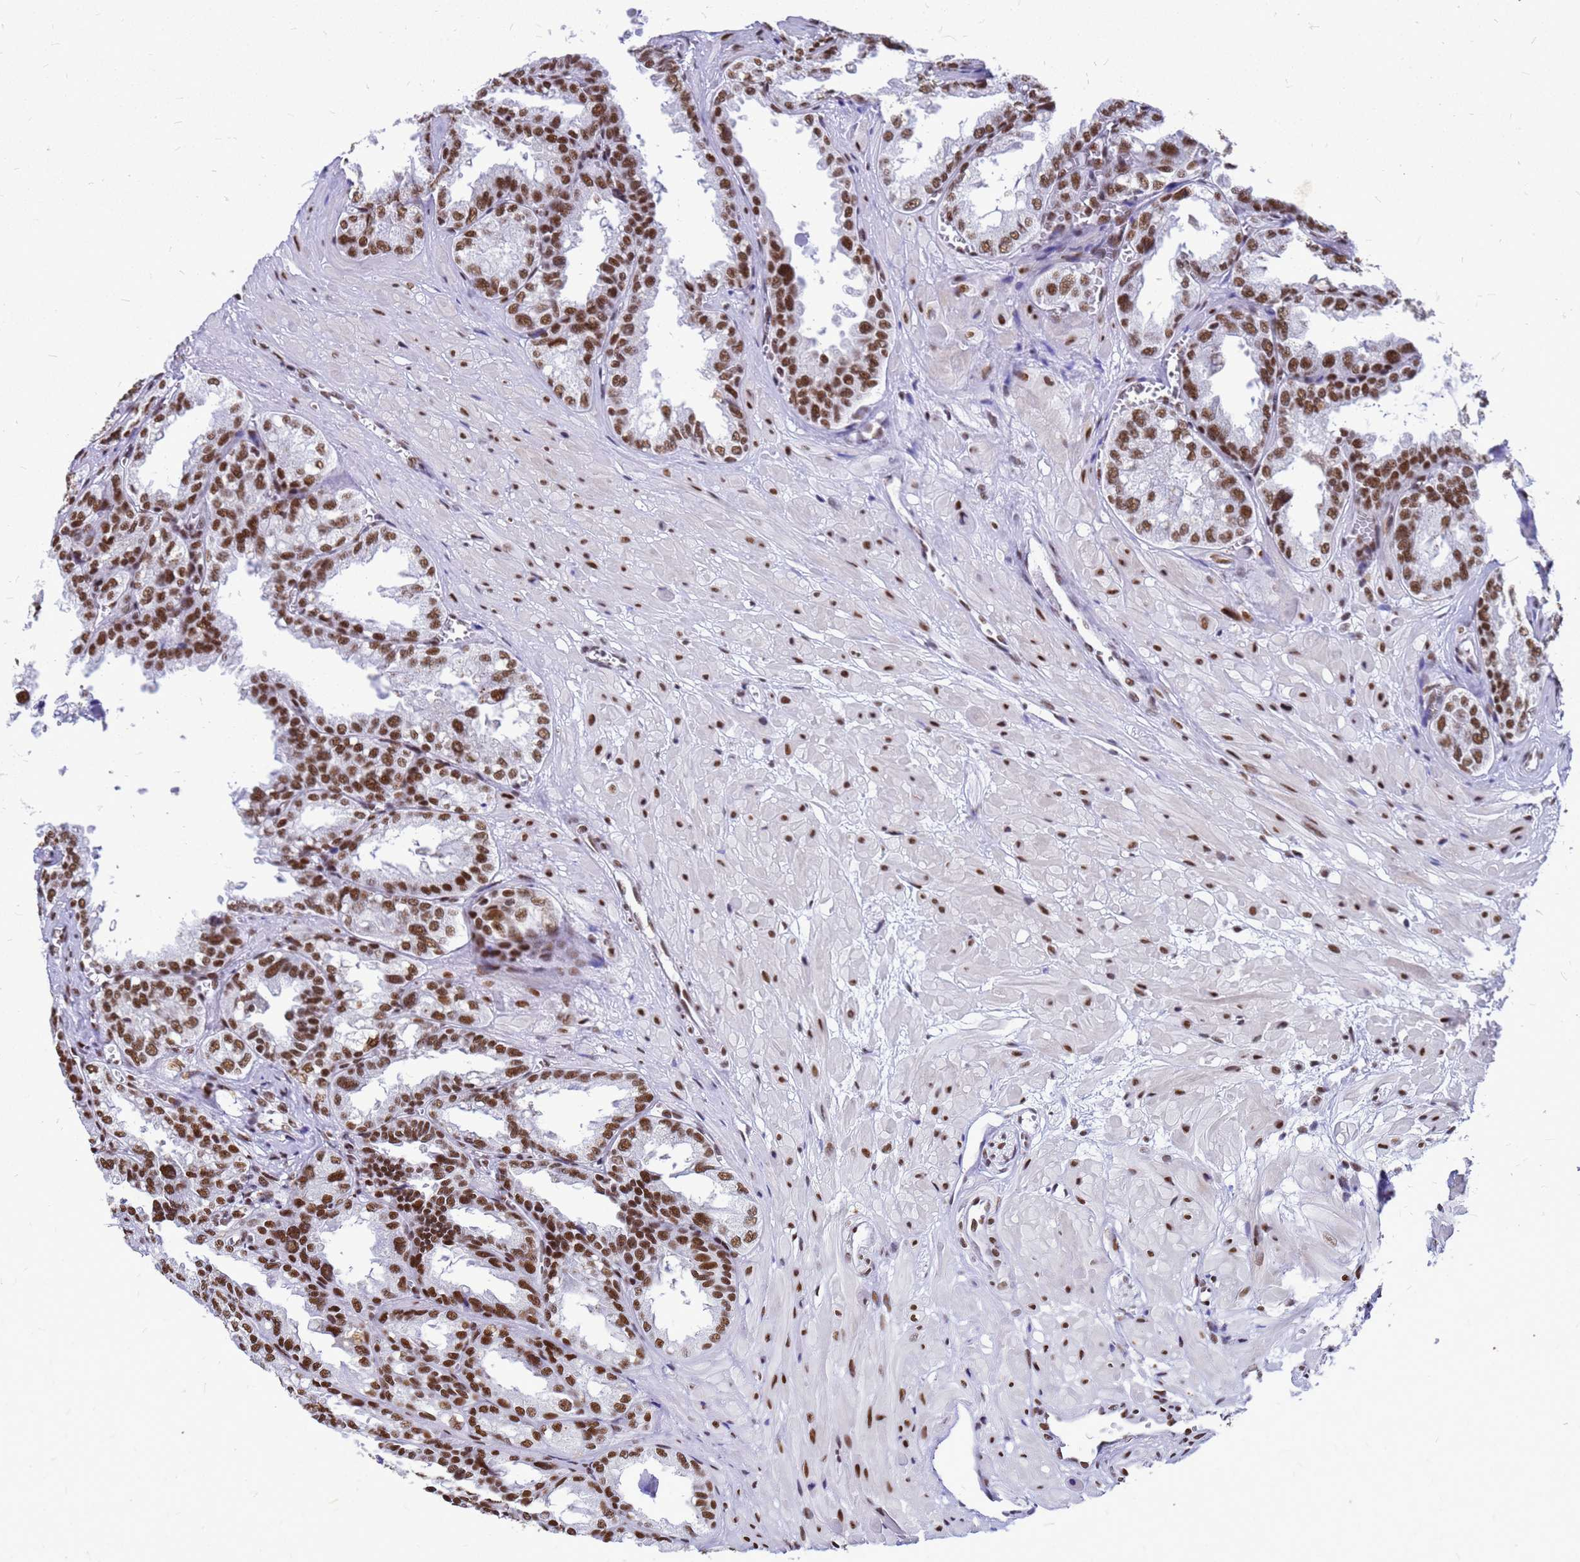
{"staining": {"intensity": "strong", "quantity": ">75%", "location": "nuclear"}, "tissue": "seminal vesicle", "cell_type": "Glandular cells", "image_type": "normal", "snomed": [{"axis": "morphology", "description": "Normal tissue, NOS"}, {"axis": "topography", "description": "Prostate"}, {"axis": "topography", "description": "Seminal veicle"}], "caption": "Seminal vesicle stained with DAB (3,3'-diaminobenzidine) immunohistochemistry reveals high levels of strong nuclear positivity in approximately >75% of glandular cells.", "gene": "SART3", "patient": {"sex": "male", "age": 51}}